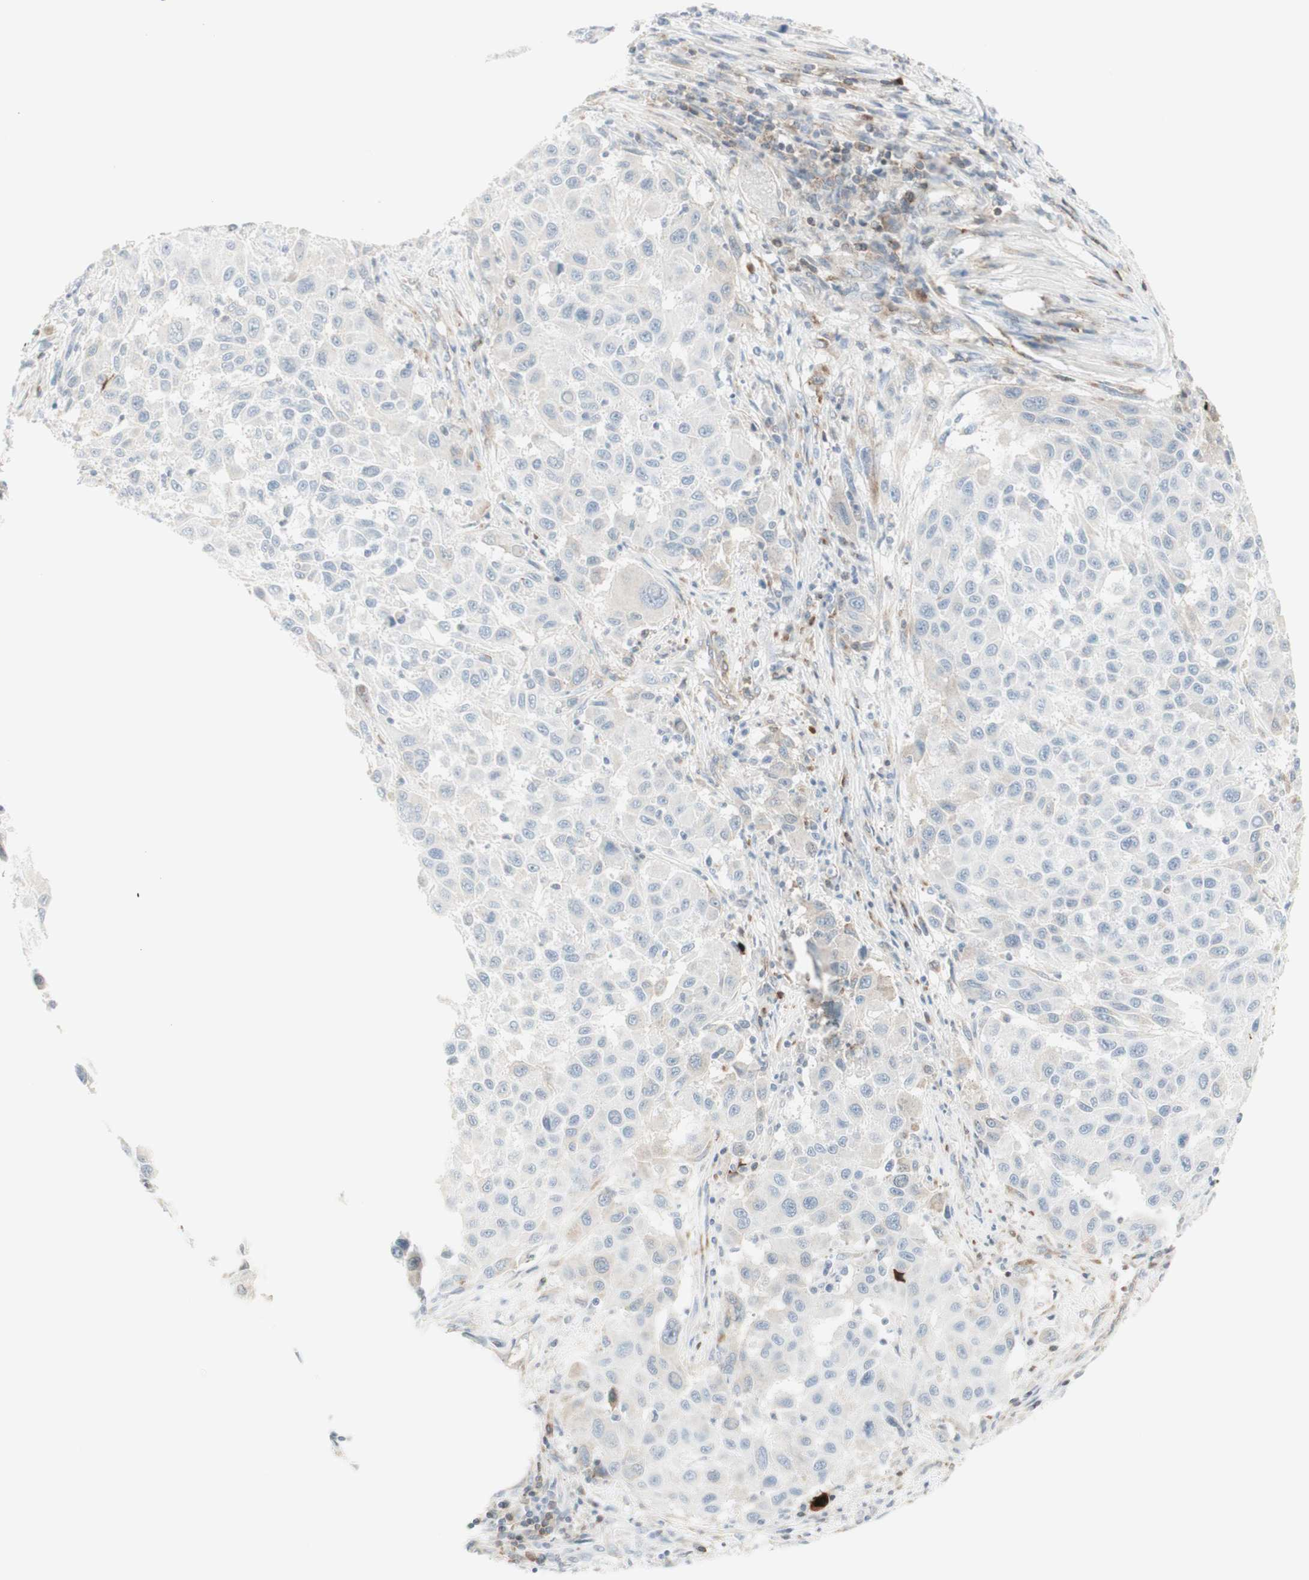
{"staining": {"intensity": "negative", "quantity": "none", "location": "none"}, "tissue": "melanoma", "cell_type": "Tumor cells", "image_type": "cancer", "snomed": [{"axis": "morphology", "description": "Malignant melanoma, Metastatic site"}, {"axis": "topography", "description": "Lymph node"}], "caption": "Immunohistochemical staining of human melanoma shows no significant positivity in tumor cells. The staining is performed using DAB brown chromogen with nuclei counter-stained in using hematoxylin.", "gene": "MDK", "patient": {"sex": "male", "age": 61}}